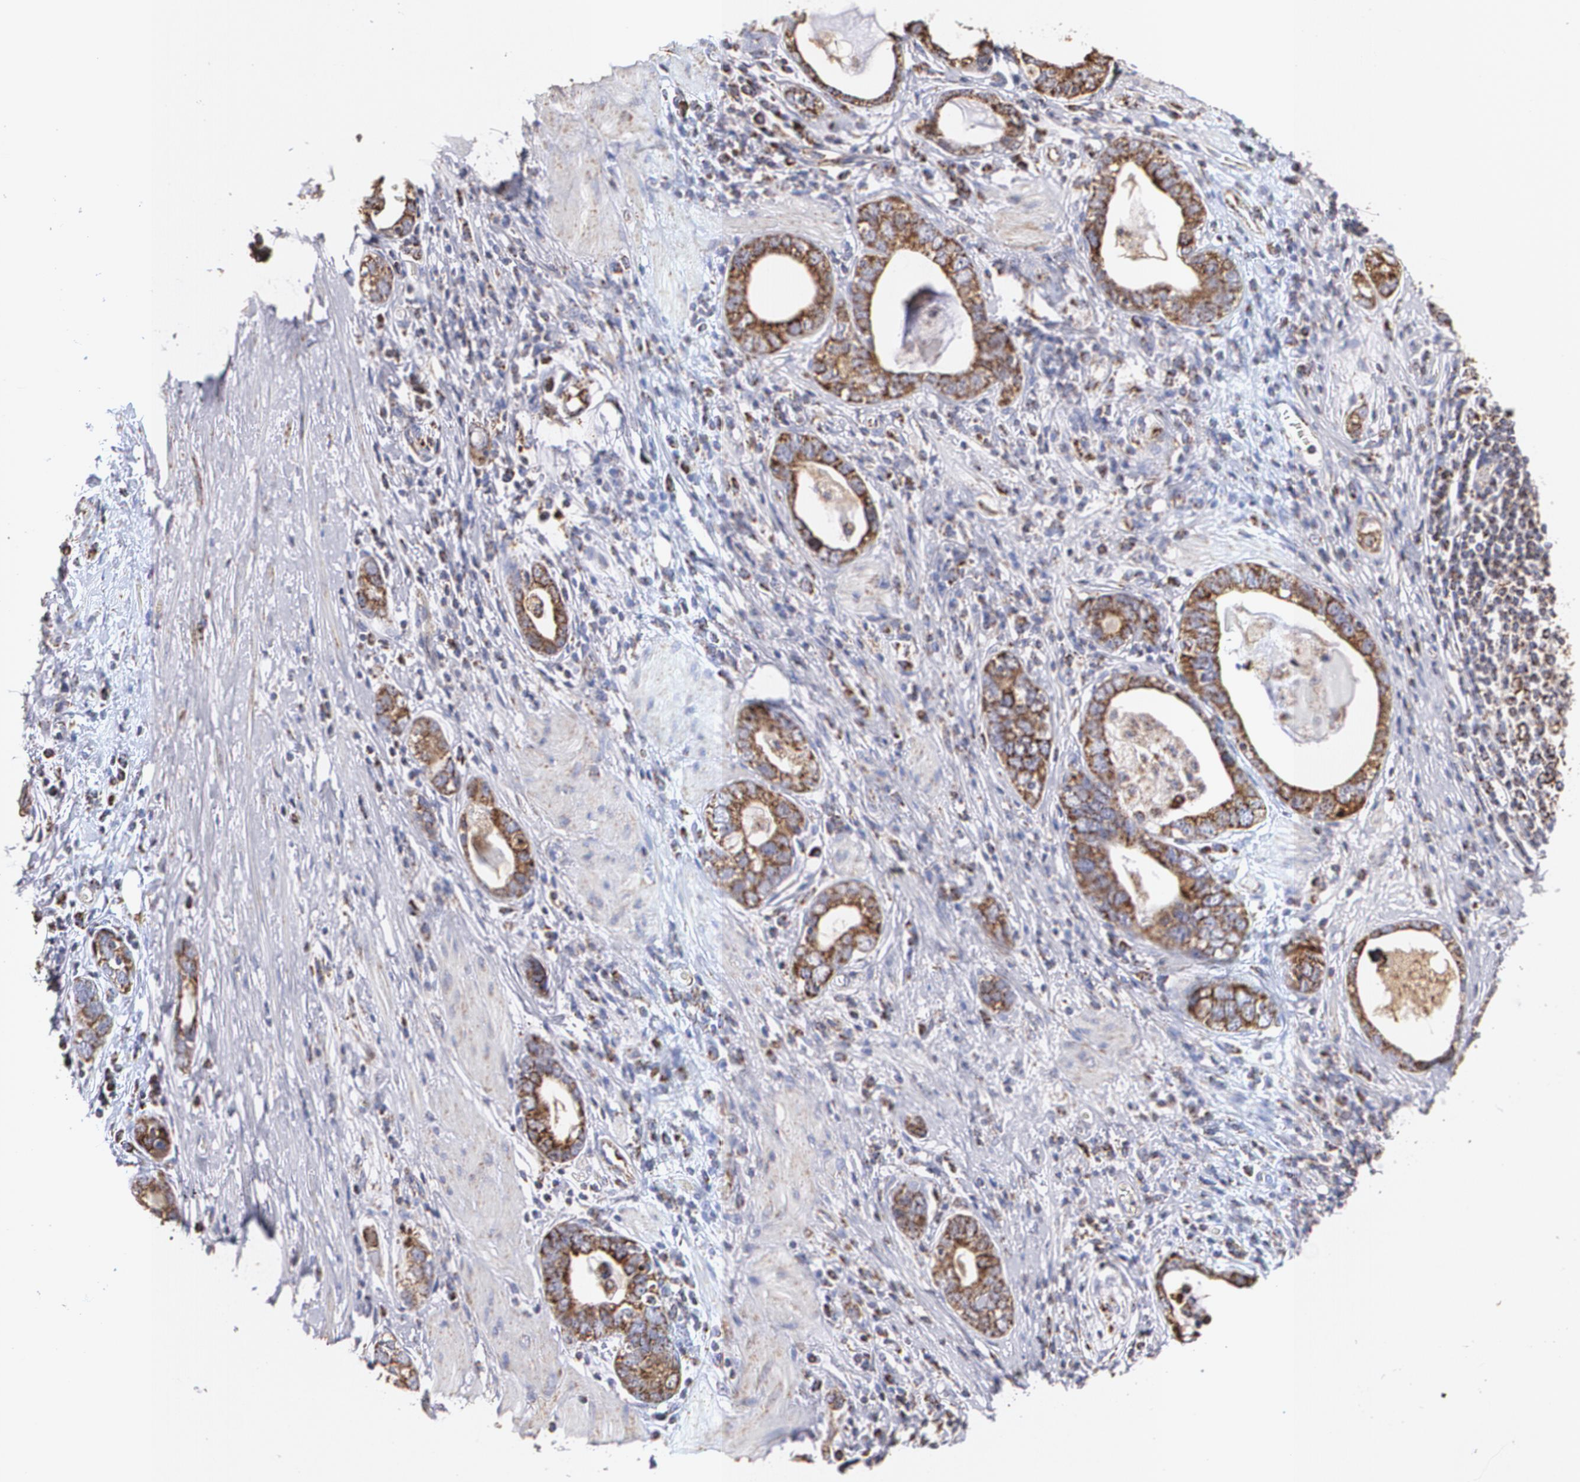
{"staining": {"intensity": "moderate", "quantity": ">75%", "location": "cytoplasmic/membranous"}, "tissue": "stomach cancer", "cell_type": "Tumor cells", "image_type": "cancer", "snomed": [{"axis": "morphology", "description": "Adenocarcinoma, NOS"}, {"axis": "topography", "description": "Stomach, lower"}], "caption": "Moderate cytoplasmic/membranous protein staining is appreciated in approximately >75% of tumor cells in stomach cancer.", "gene": "HSPD1", "patient": {"sex": "female", "age": 93}}